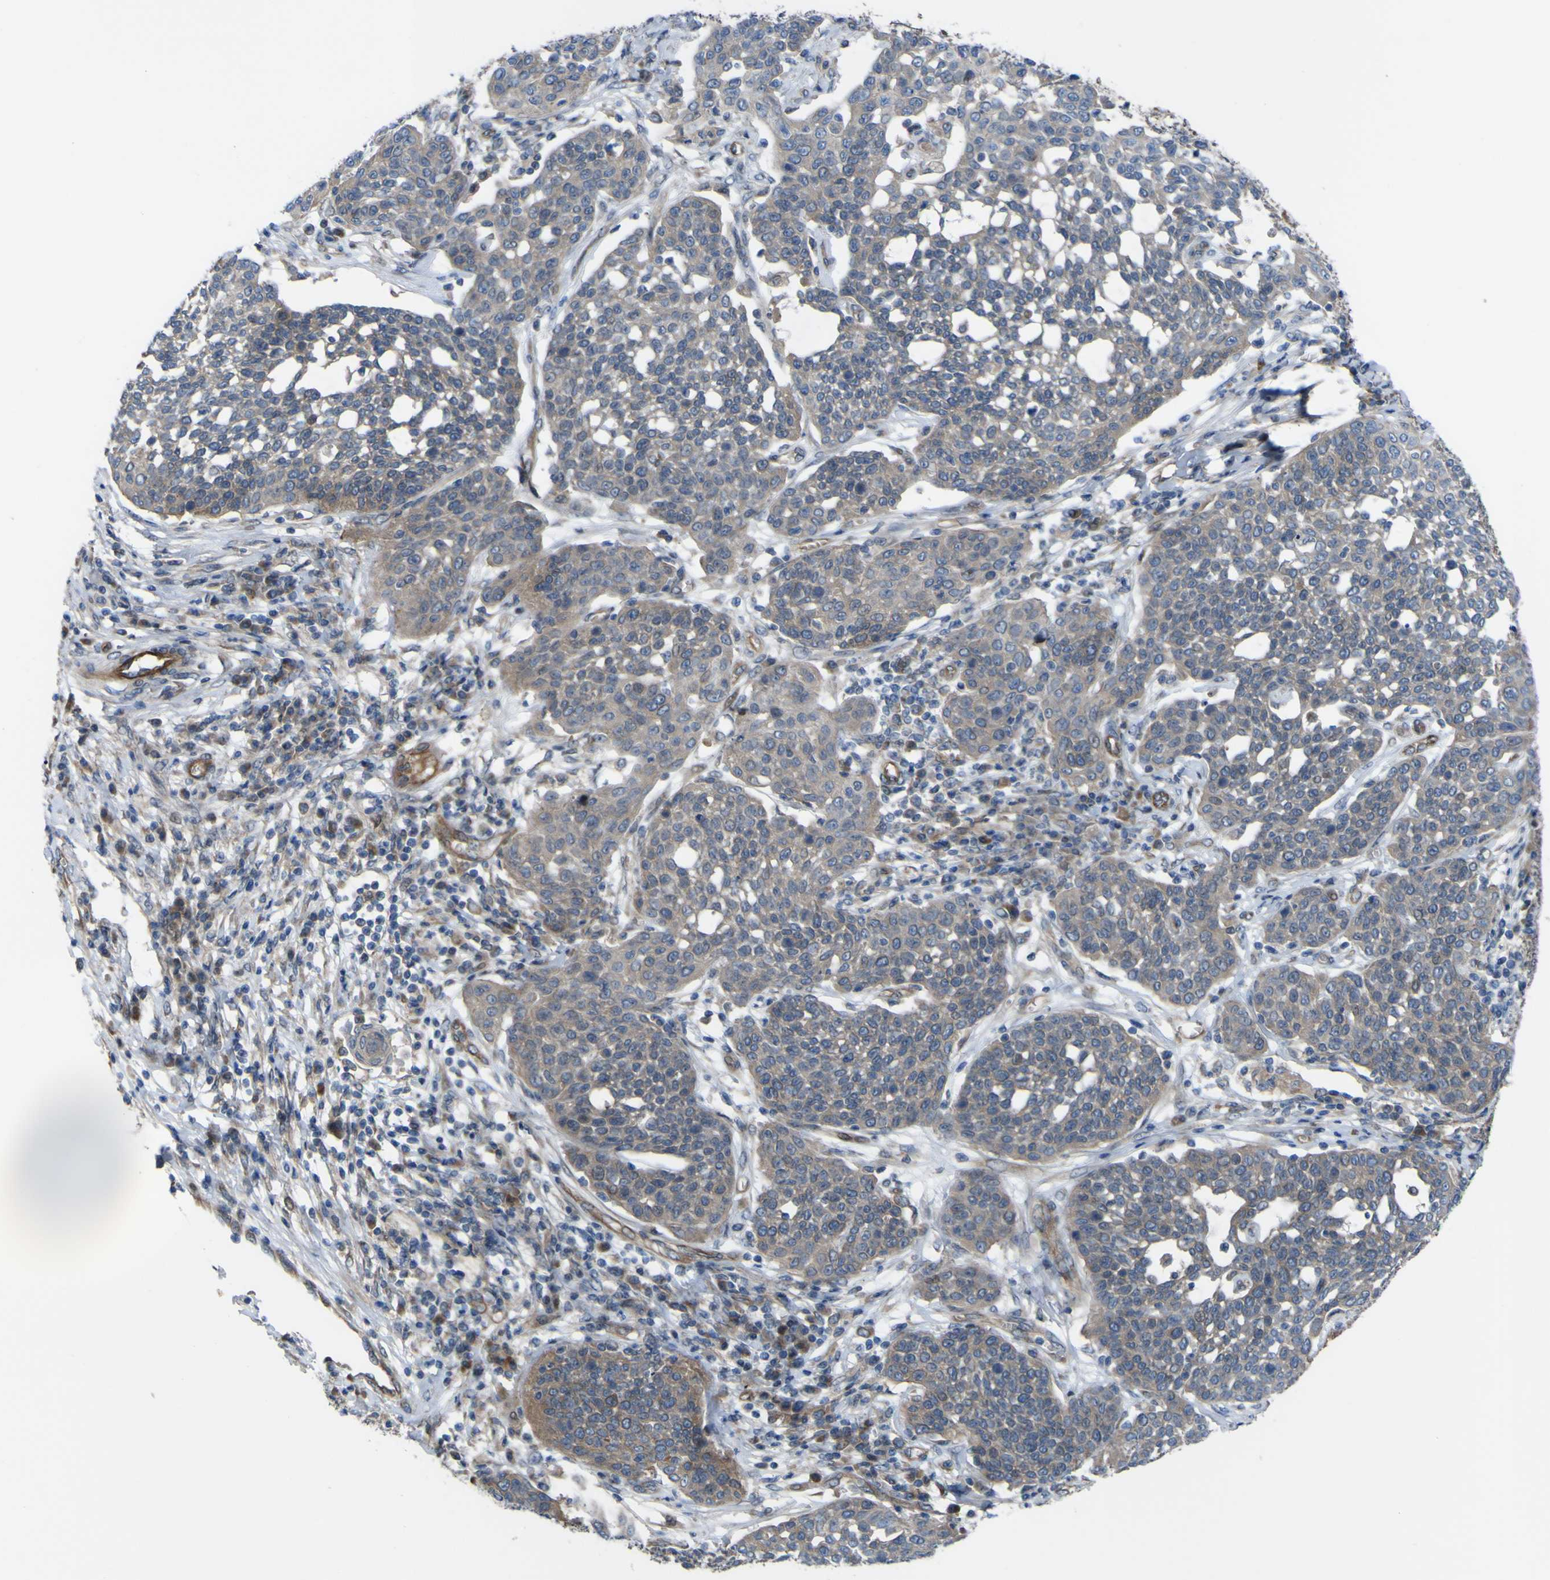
{"staining": {"intensity": "weak", "quantity": "25%-75%", "location": "cytoplasmic/membranous"}, "tissue": "cervical cancer", "cell_type": "Tumor cells", "image_type": "cancer", "snomed": [{"axis": "morphology", "description": "Squamous cell carcinoma, NOS"}, {"axis": "topography", "description": "Cervix"}], "caption": "Approximately 25%-75% of tumor cells in squamous cell carcinoma (cervical) exhibit weak cytoplasmic/membranous protein staining as visualized by brown immunohistochemical staining.", "gene": "FBXO30", "patient": {"sex": "female", "age": 34}}